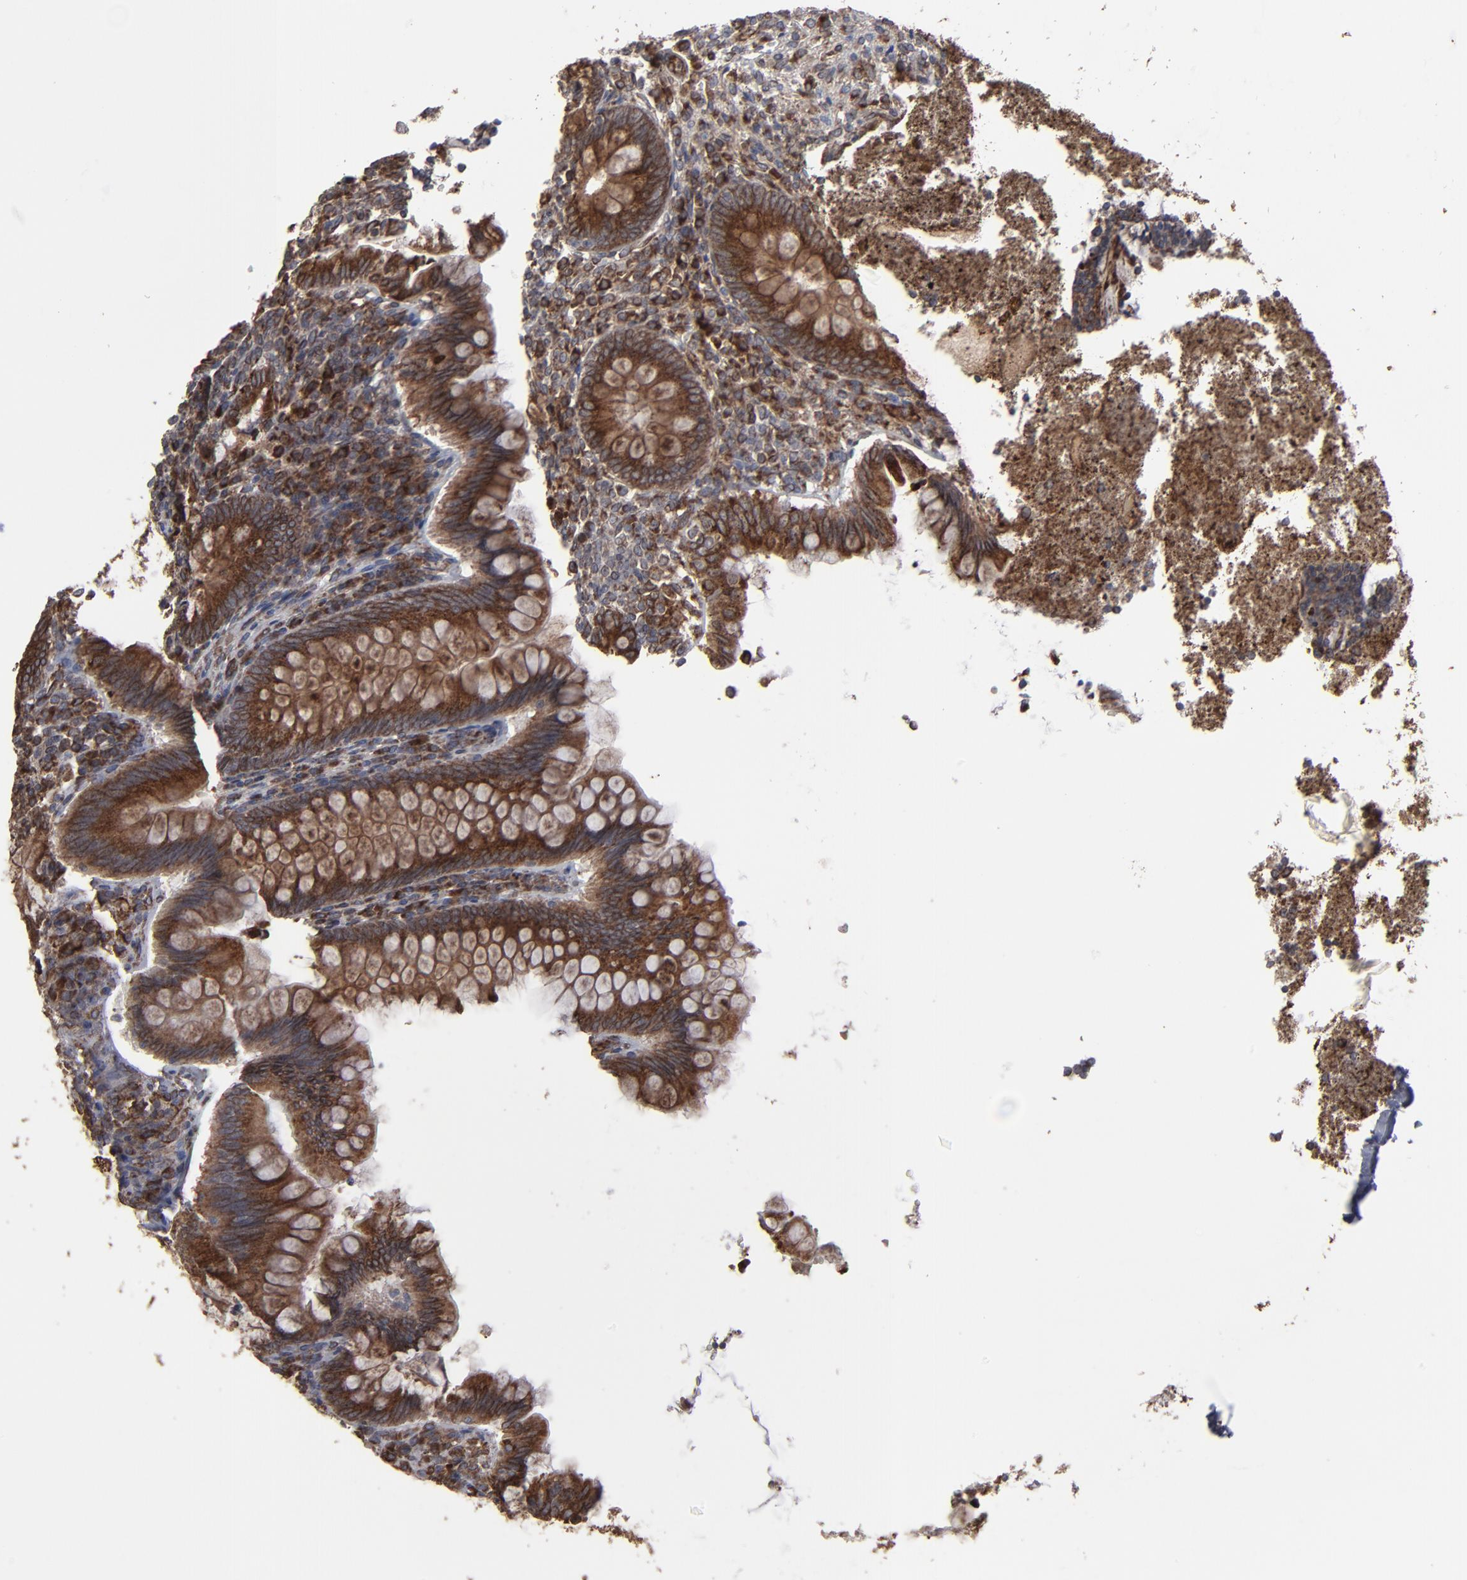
{"staining": {"intensity": "moderate", "quantity": ">75%", "location": "cytoplasmic/membranous"}, "tissue": "appendix", "cell_type": "Glandular cells", "image_type": "normal", "snomed": [{"axis": "morphology", "description": "Normal tissue, NOS"}, {"axis": "topography", "description": "Appendix"}], "caption": "Normal appendix shows moderate cytoplasmic/membranous positivity in approximately >75% of glandular cells, visualized by immunohistochemistry.", "gene": "CNIH1", "patient": {"sex": "female", "age": 66}}